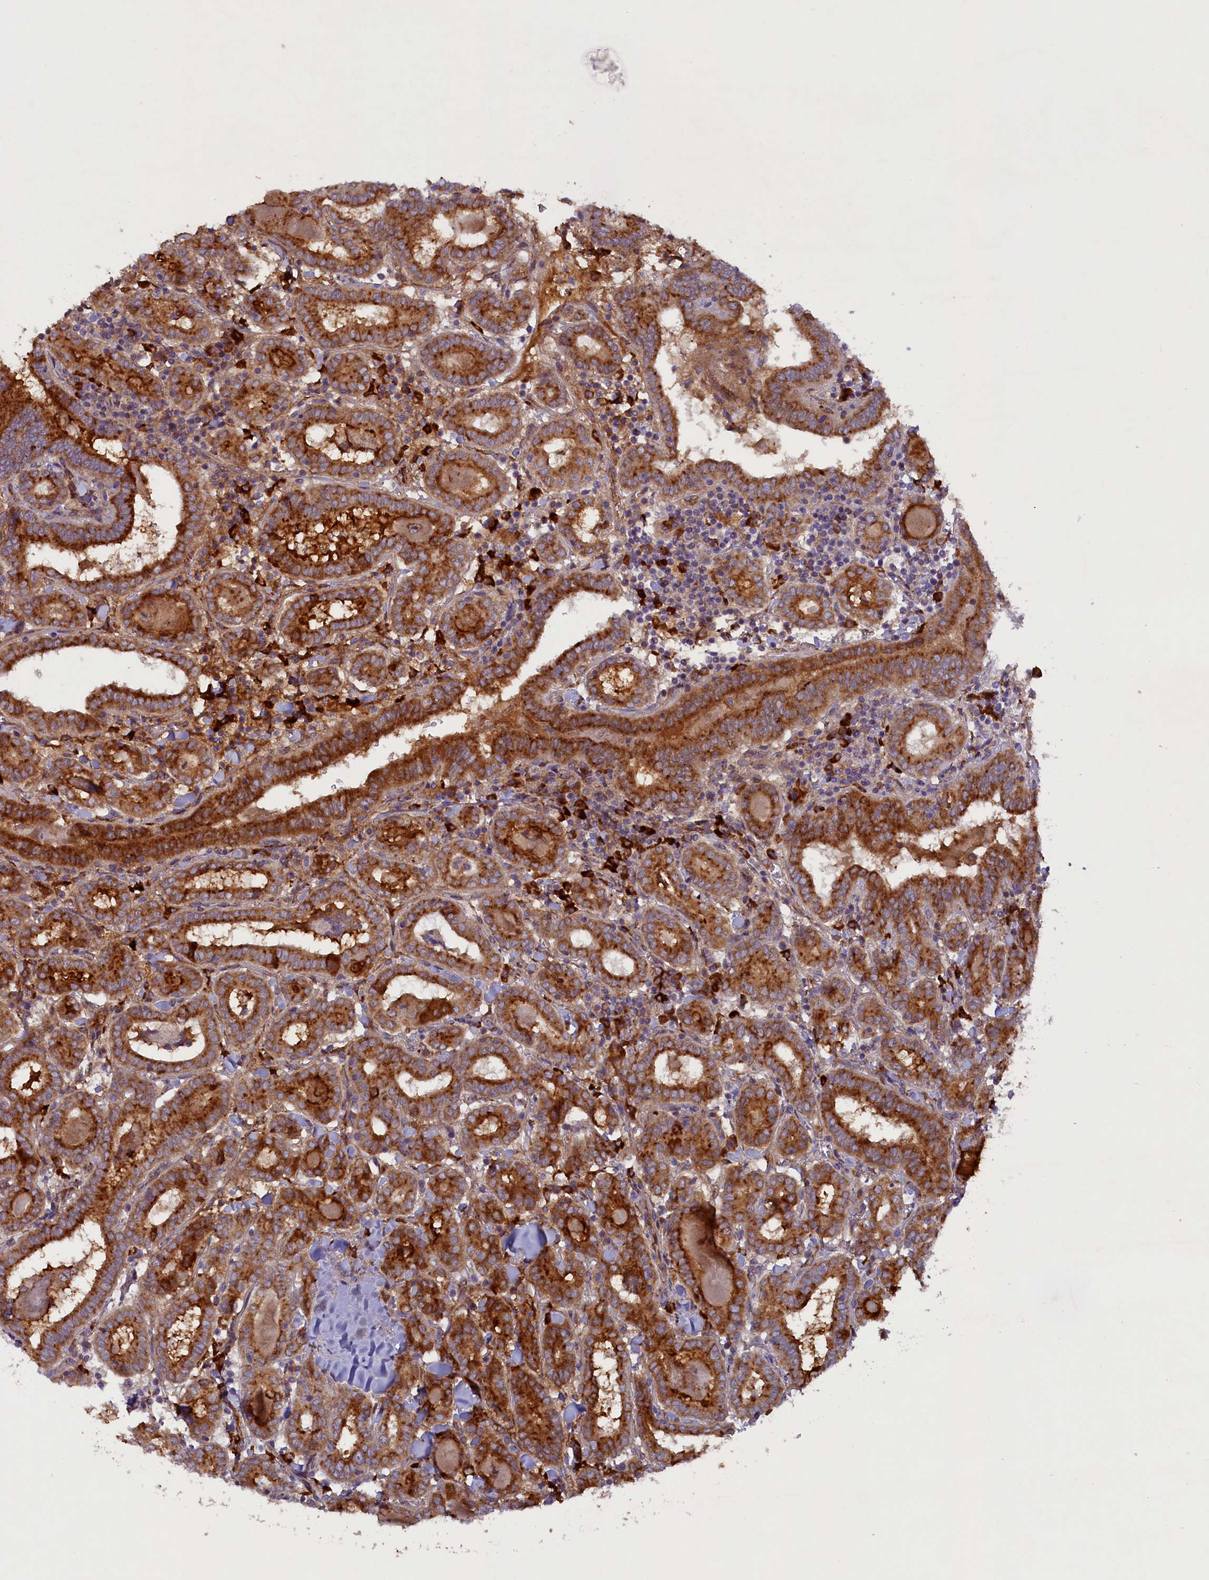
{"staining": {"intensity": "strong", "quantity": ">75%", "location": "cytoplasmic/membranous"}, "tissue": "thyroid cancer", "cell_type": "Tumor cells", "image_type": "cancer", "snomed": [{"axis": "morphology", "description": "Papillary adenocarcinoma, NOS"}, {"axis": "topography", "description": "Thyroid gland"}], "caption": "Protein staining displays strong cytoplasmic/membranous staining in approximately >75% of tumor cells in thyroid cancer.", "gene": "SSC5D", "patient": {"sex": "female", "age": 72}}